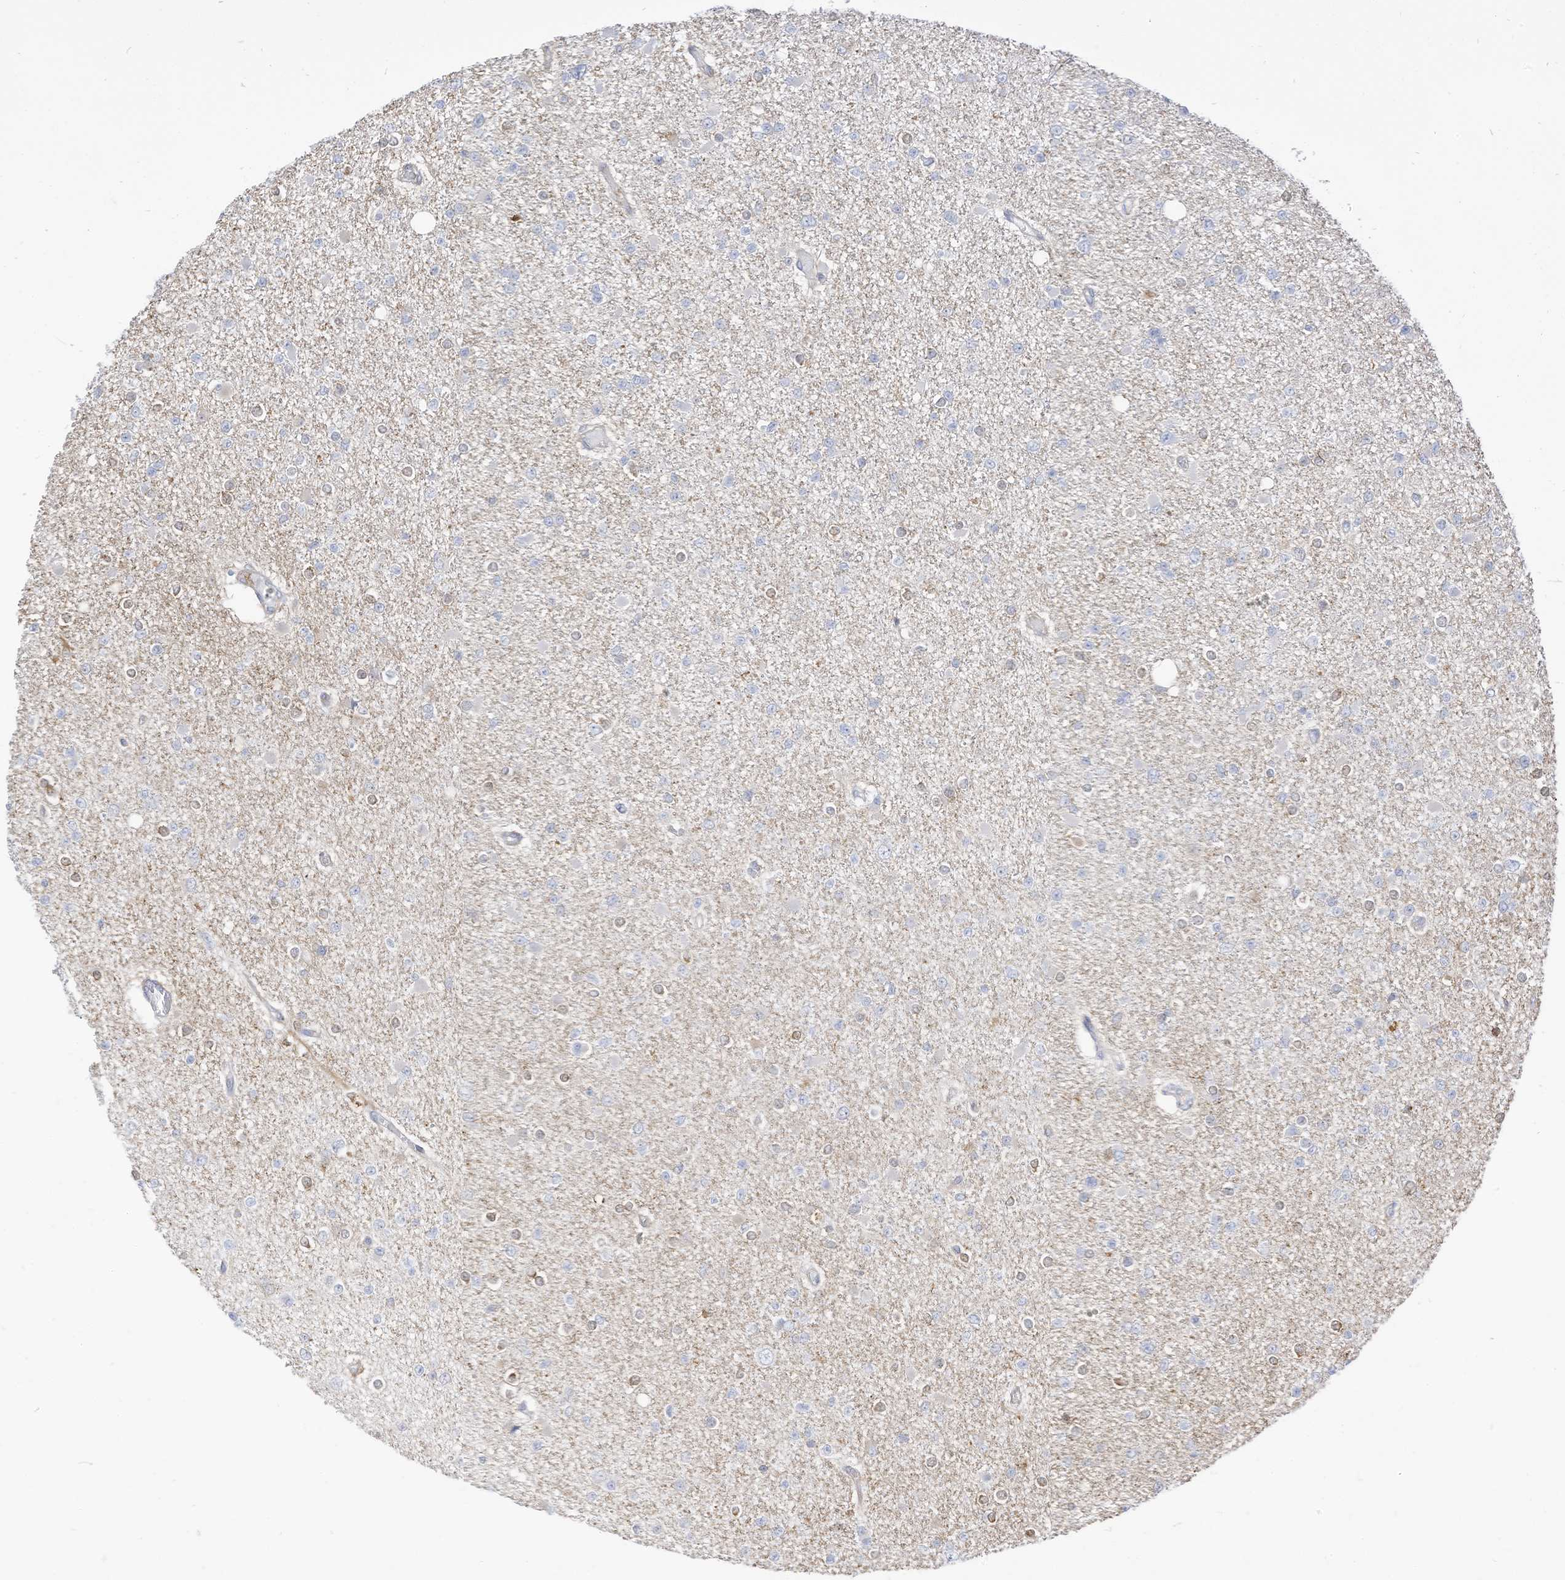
{"staining": {"intensity": "negative", "quantity": "none", "location": "none"}, "tissue": "glioma", "cell_type": "Tumor cells", "image_type": "cancer", "snomed": [{"axis": "morphology", "description": "Glioma, malignant, Low grade"}, {"axis": "topography", "description": "Brain"}], "caption": "Immunohistochemical staining of glioma displays no significant staining in tumor cells.", "gene": "ATP13A1", "patient": {"sex": "female", "age": 22}}